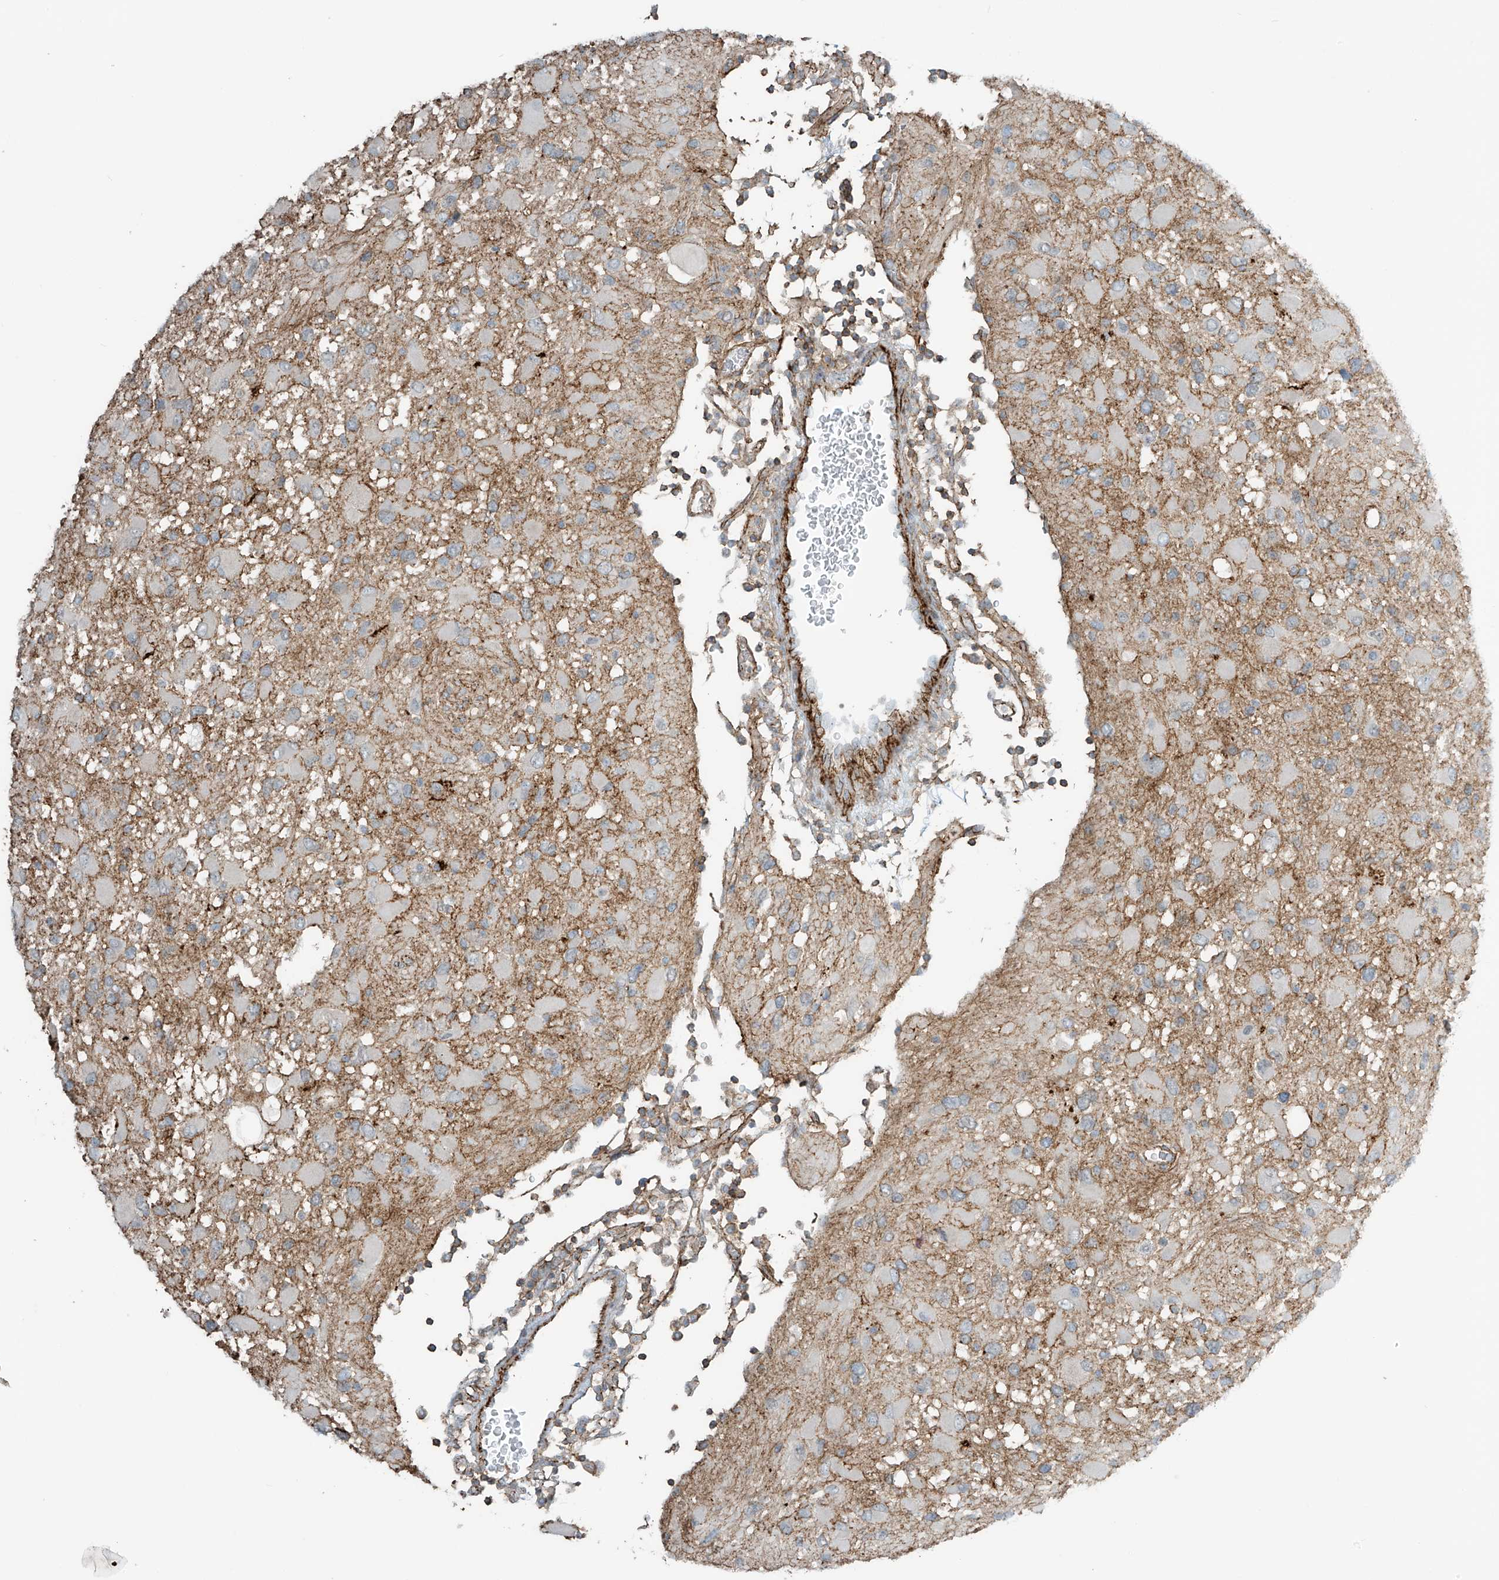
{"staining": {"intensity": "negative", "quantity": "none", "location": "none"}, "tissue": "glioma", "cell_type": "Tumor cells", "image_type": "cancer", "snomed": [{"axis": "morphology", "description": "Glioma, malignant, High grade"}, {"axis": "topography", "description": "Brain"}], "caption": "DAB immunohistochemical staining of malignant glioma (high-grade) shows no significant expression in tumor cells.", "gene": "SLC9A2", "patient": {"sex": "male", "age": 53}}